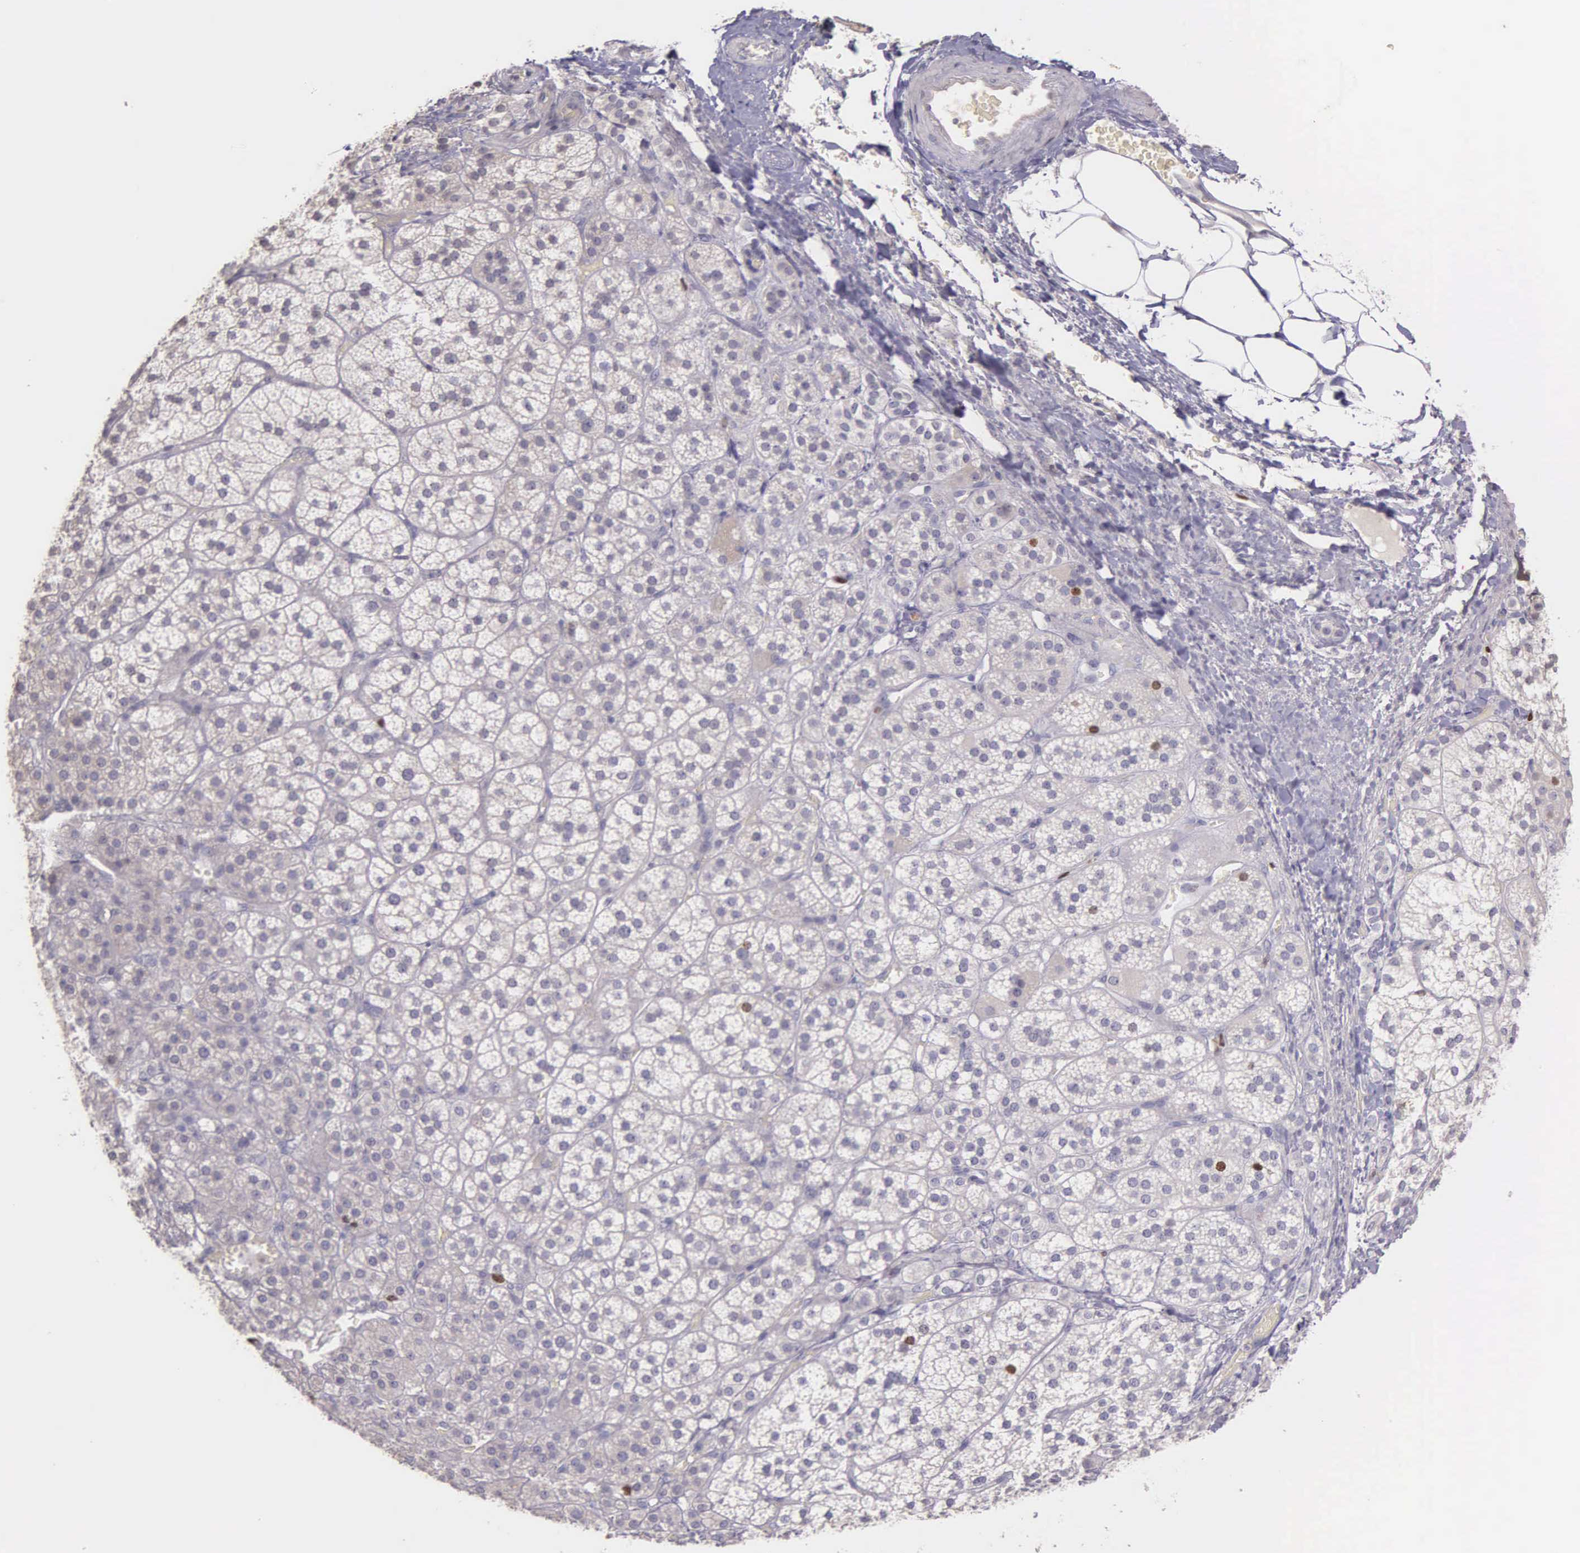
{"staining": {"intensity": "strong", "quantity": "<25%", "location": "nuclear"}, "tissue": "adrenal gland", "cell_type": "Glandular cells", "image_type": "normal", "snomed": [{"axis": "morphology", "description": "Normal tissue, NOS"}, {"axis": "topography", "description": "Adrenal gland"}], "caption": "The image displays immunohistochemical staining of unremarkable adrenal gland. There is strong nuclear staining is present in approximately <25% of glandular cells.", "gene": "MCM5", "patient": {"sex": "female", "age": 60}}